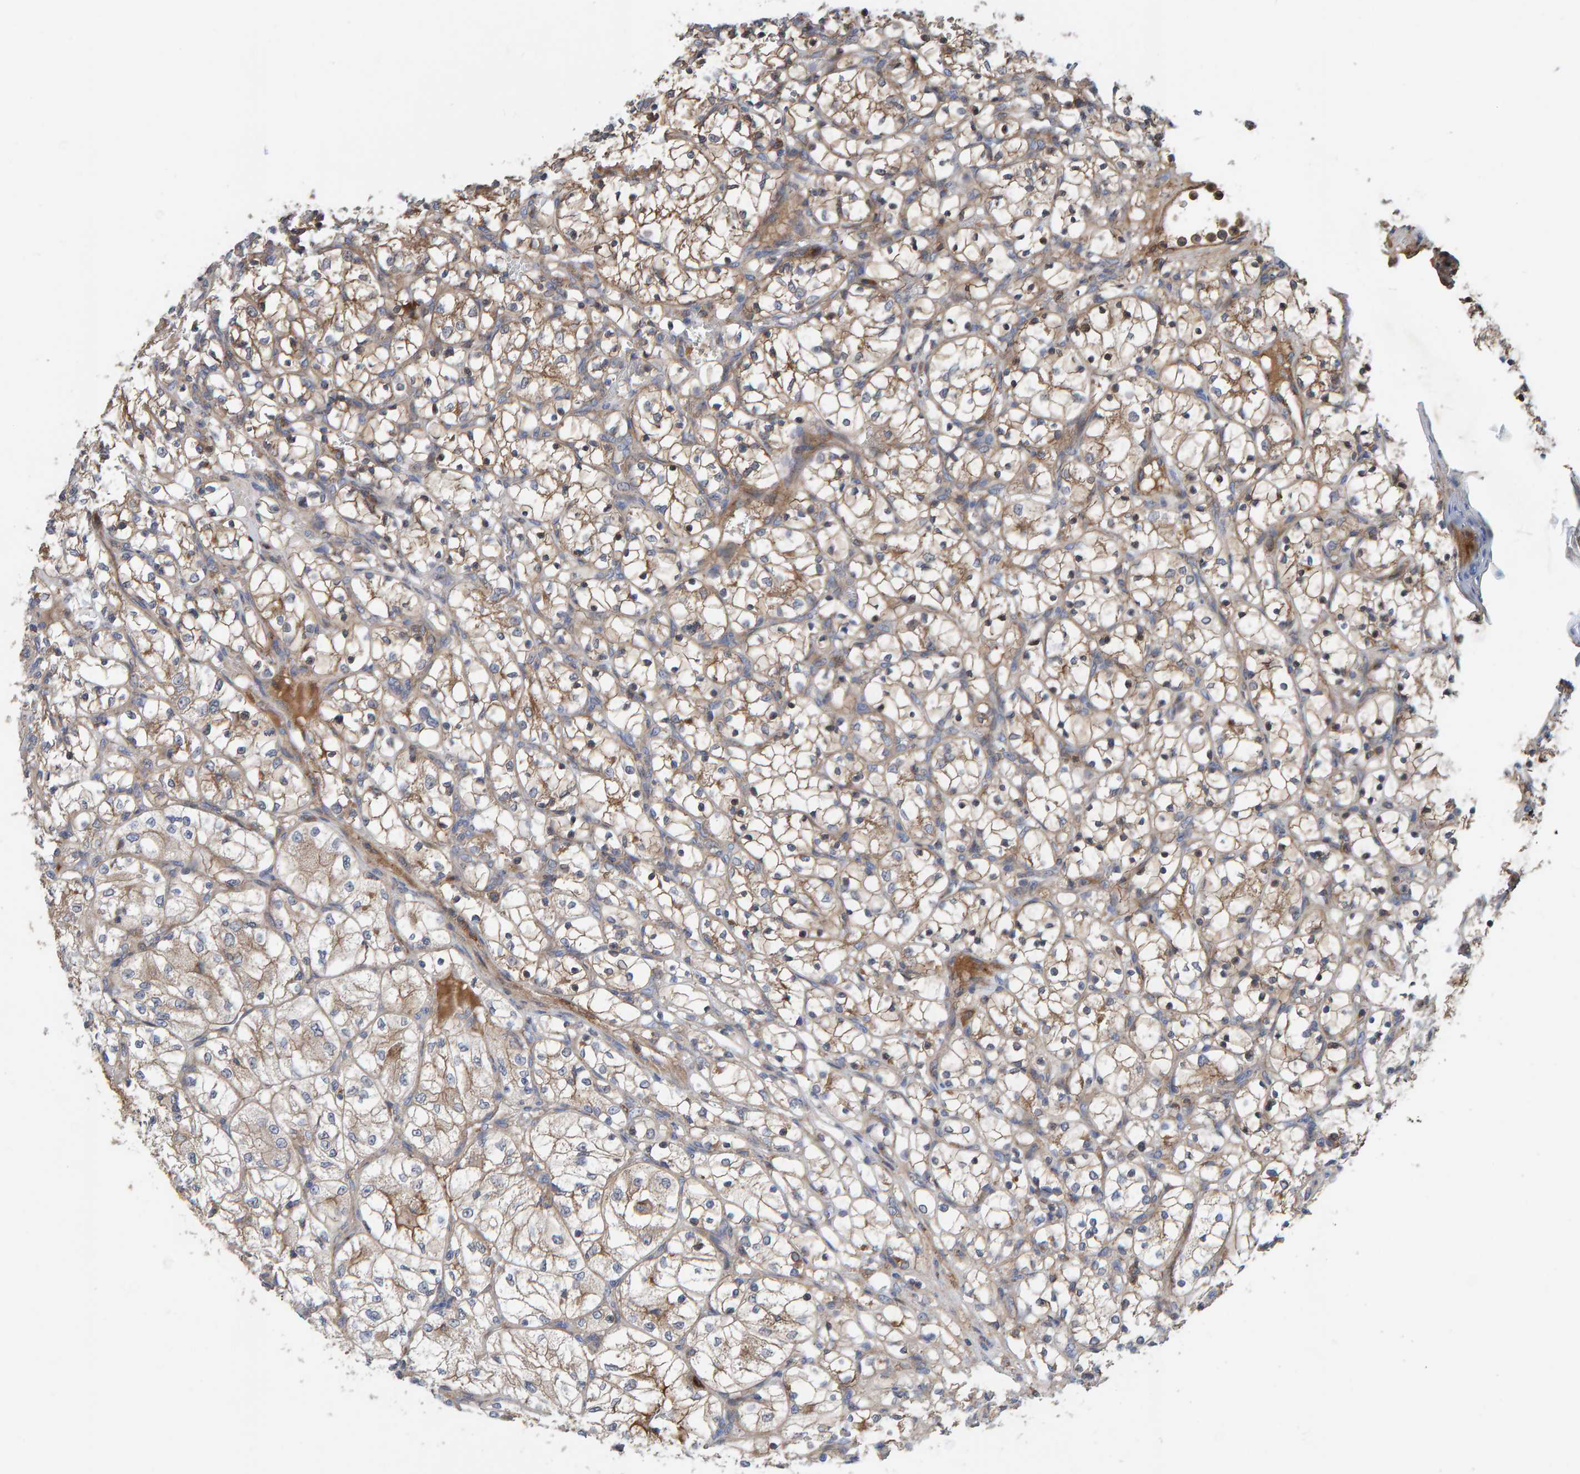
{"staining": {"intensity": "weak", "quantity": ">75%", "location": "cytoplasmic/membranous"}, "tissue": "renal cancer", "cell_type": "Tumor cells", "image_type": "cancer", "snomed": [{"axis": "morphology", "description": "Adenocarcinoma, NOS"}, {"axis": "topography", "description": "Kidney"}], "caption": "DAB (3,3'-diaminobenzidine) immunohistochemical staining of human renal adenocarcinoma demonstrates weak cytoplasmic/membranous protein staining in approximately >75% of tumor cells.", "gene": "KIAA0753", "patient": {"sex": "female", "age": 69}}